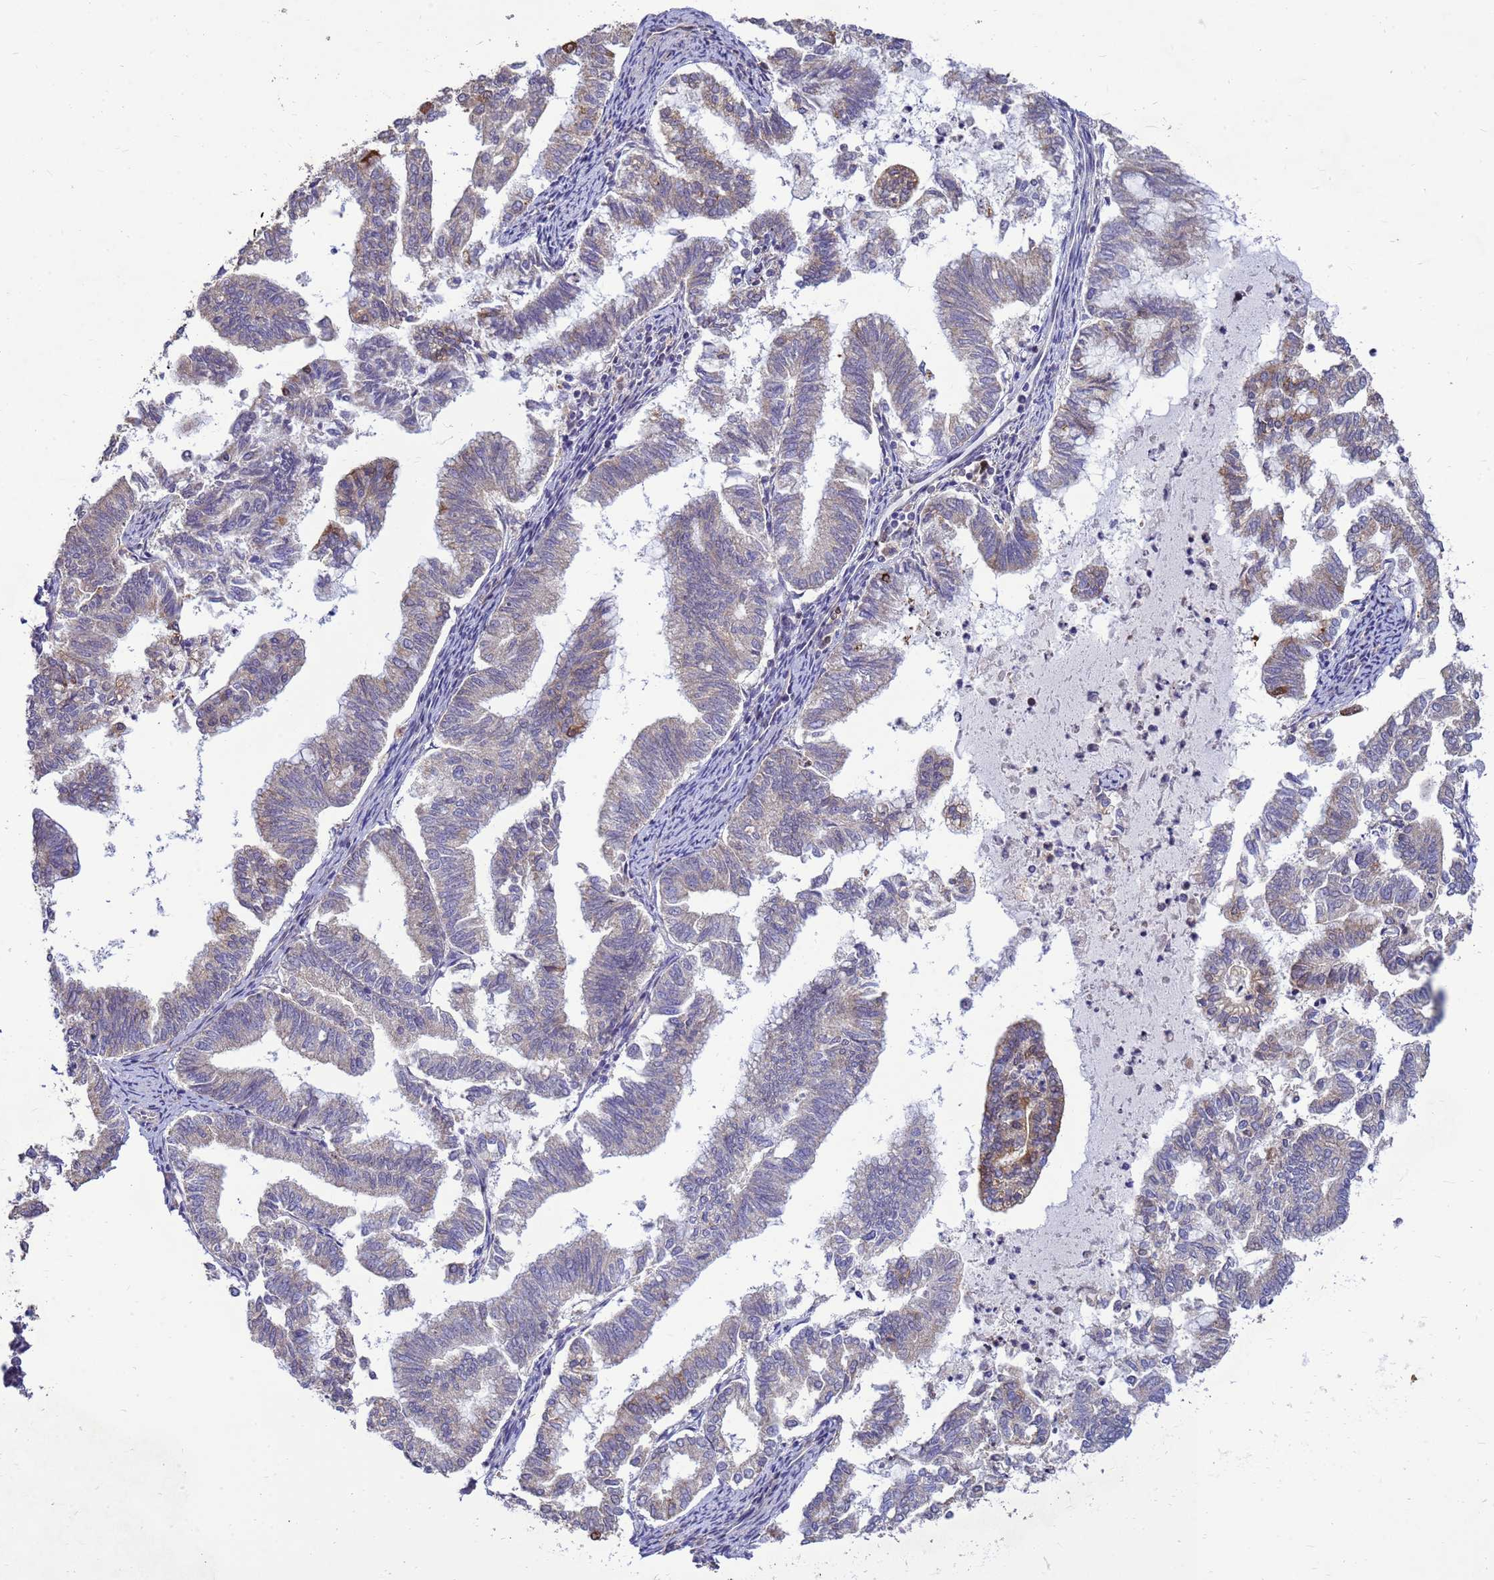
{"staining": {"intensity": "moderate", "quantity": "<25%", "location": "cytoplasmic/membranous,nuclear"}, "tissue": "endometrial cancer", "cell_type": "Tumor cells", "image_type": "cancer", "snomed": [{"axis": "morphology", "description": "Adenocarcinoma, NOS"}, {"axis": "topography", "description": "Endometrium"}], "caption": "A high-resolution histopathology image shows immunohistochemistry staining of endometrial cancer, which shows moderate cytoplasmic/membranous and nuclear staining in approximately <25% of tumor cells. (DAB IHC, brown staining for protein, blue staining for nuclei).", "gene": "EIF4EBP3", "patient": {"sex": "female", "age": 79}}